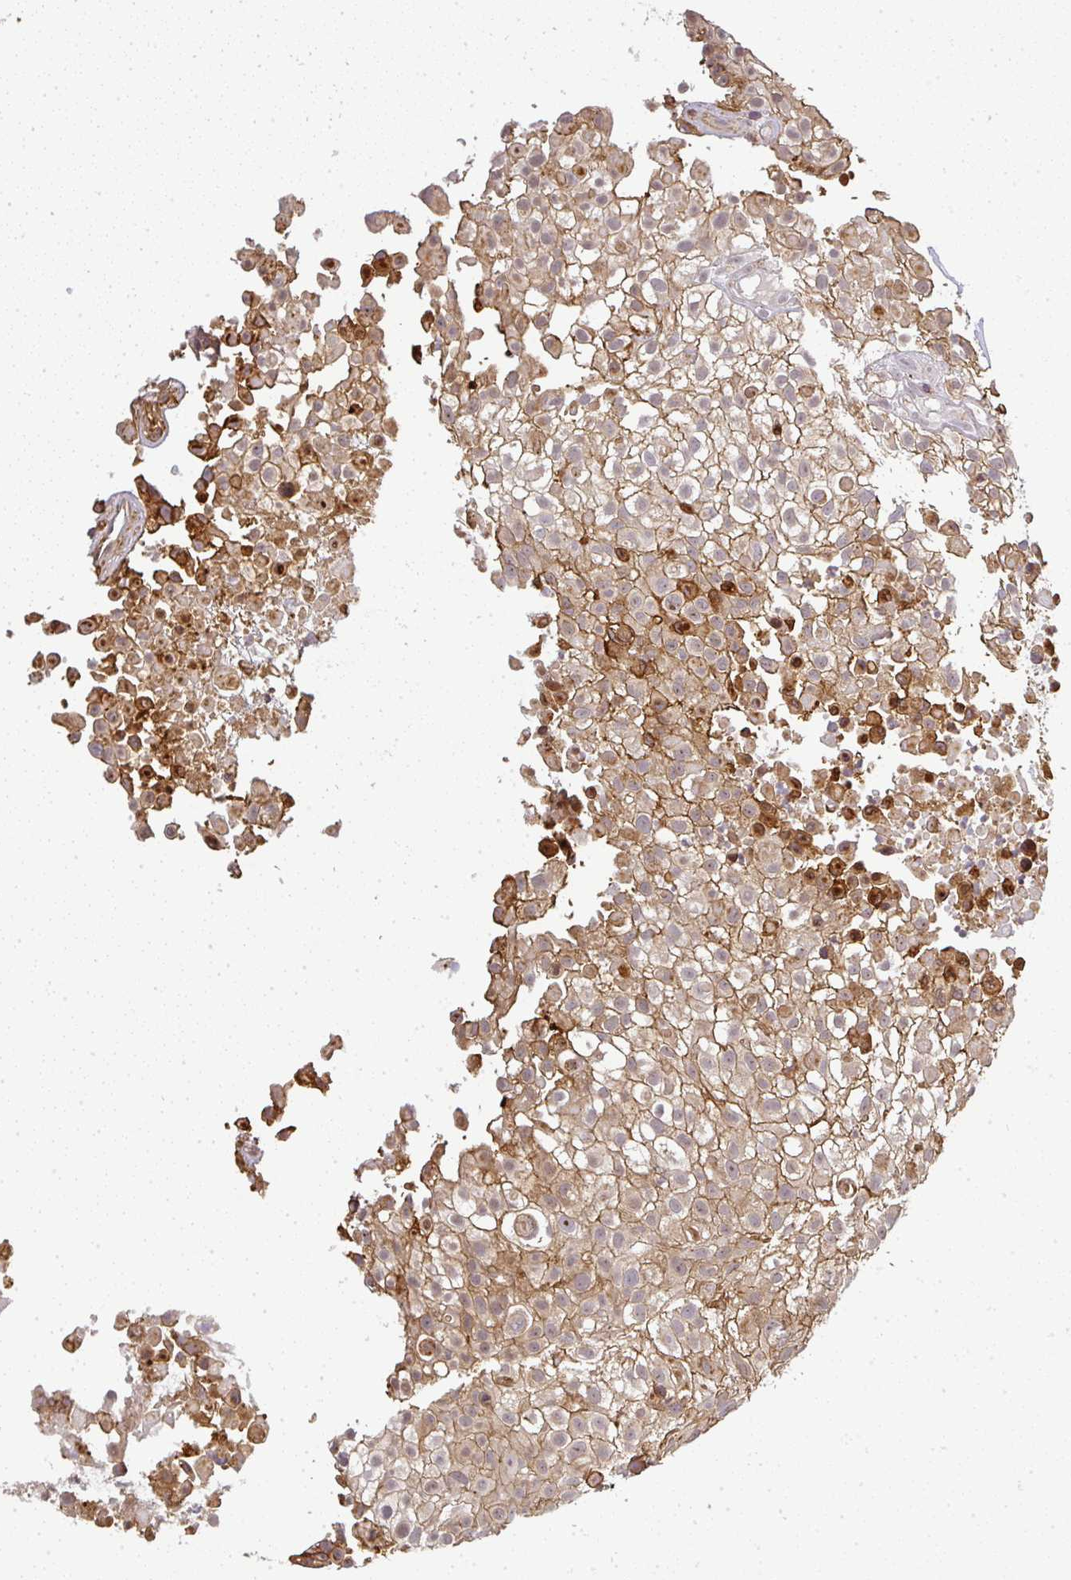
{"staining": {"intensity": "moderate", "quantity": ">75%", "location": "cytoplasmic/membranous"}, "tissue": "urothelial cancer", "cell_type": "Tumor cells", "image_type": "cancer", "snomed": [{"axis": "morphology", "description": "Urothelial carcinoma, High grade"}, {"axis": "topography", "description": "Urinary bladder"}], "caption": "There is medium levels of moderate cytoplasmic/membranous positivity in tumor cells of urothelial cancer, as demonstrated by immunohistochemical staining (brown color).", "gene": "FAM153A", "patient": {"sex": "male", "age": 56}}